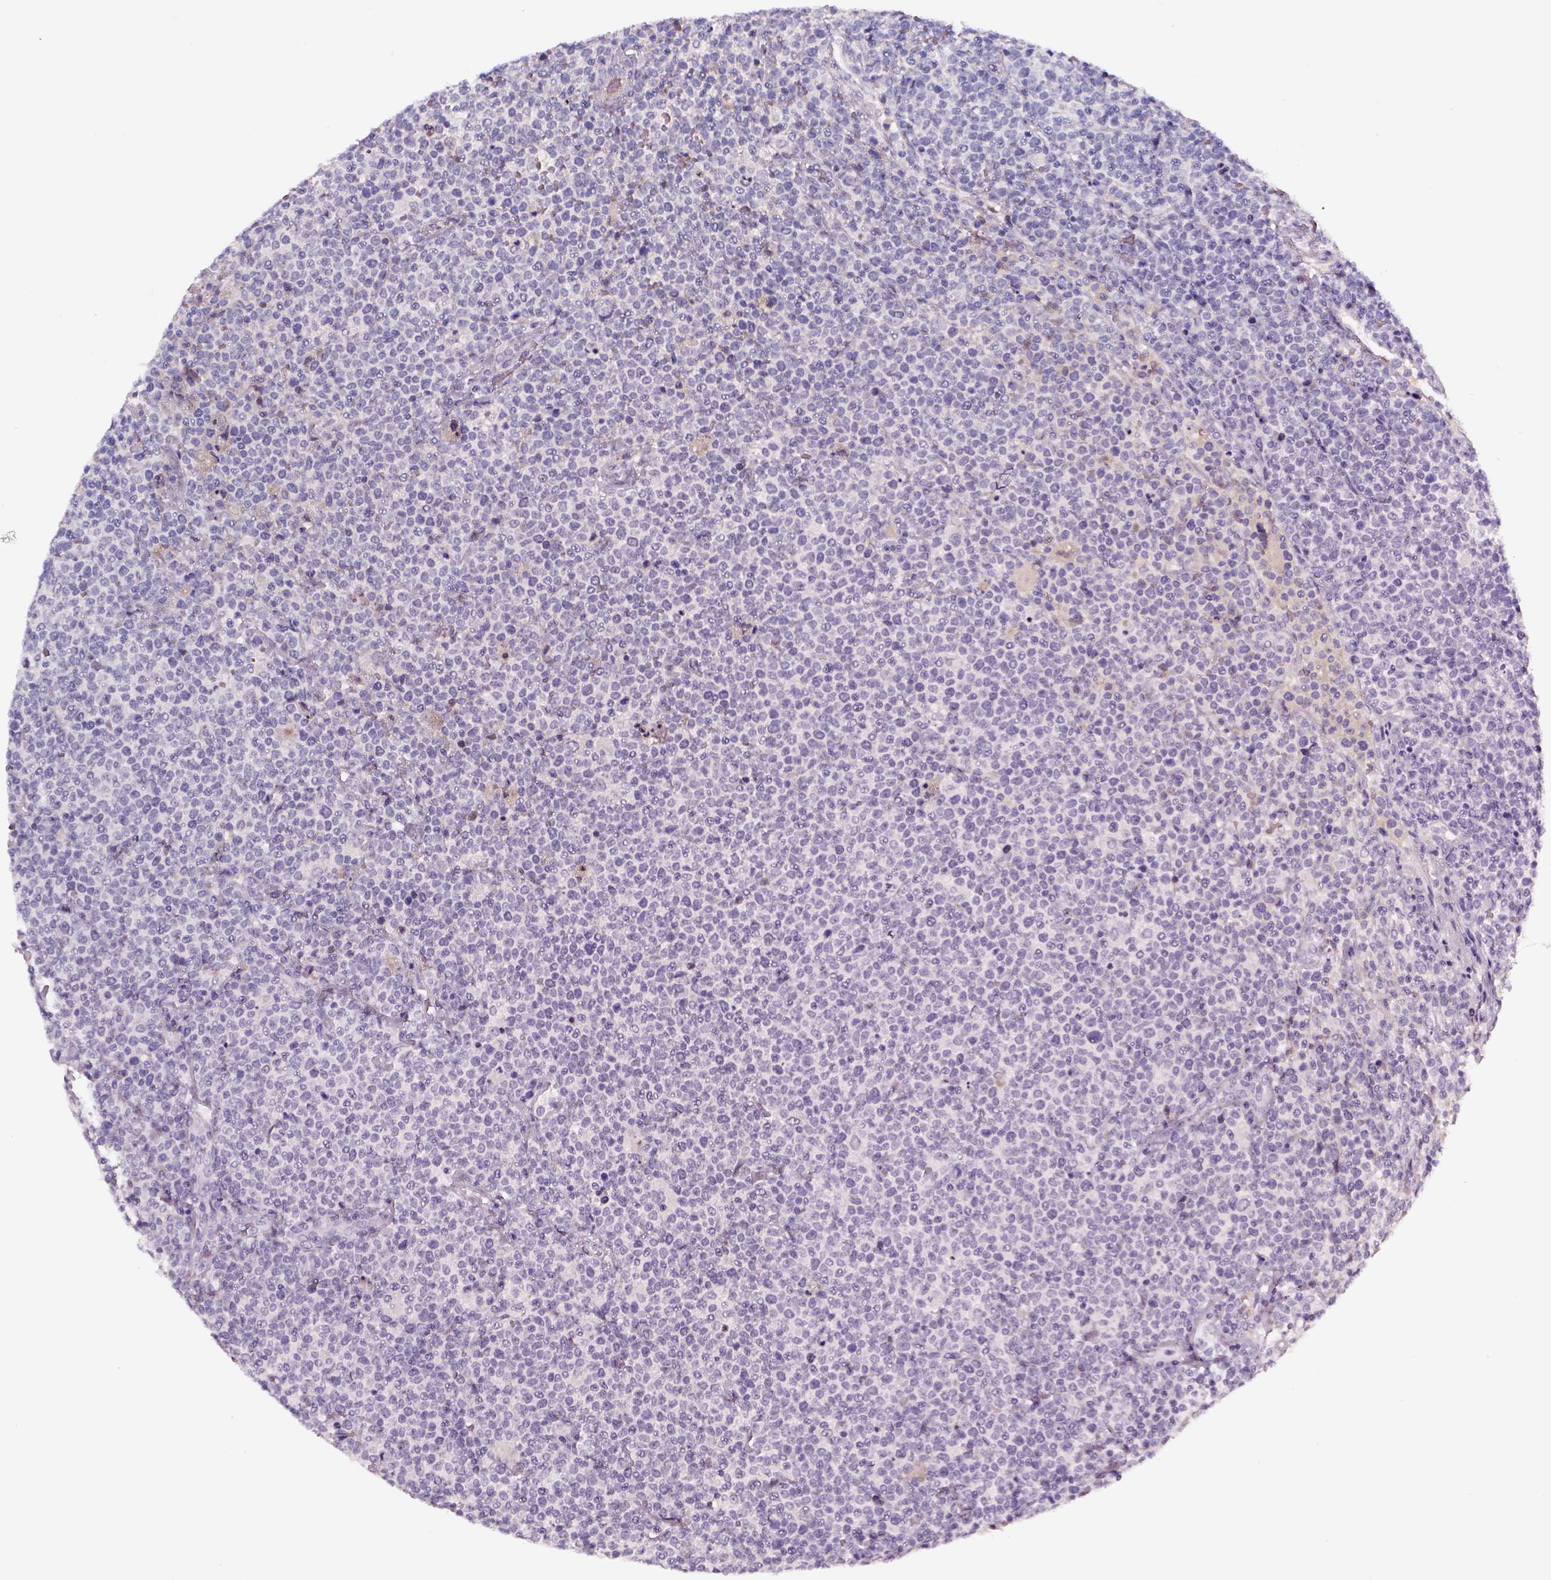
{"staining": {"intensity": "negative", "quantity": "none", "location": "none"}, "tissue": "lymphoma", "cell_type": "Tumor cells", "image_type": "cancer", "snomed": [{"axis": "morphology", "description": "Malignant lymphoma, non-Hodgkin's type, High grade"}, {"axis": "topography", "description": "Lymph node"}], "caption": "High magnification brightfield microscopy of malignant lymphoma, non-Hodgkin's type (high-grade) stained with DAB (3,3'-diaminobenzidine) (brown) and counterstained with hematoxylin (blue): tumor cells show no significant positivity.", "gene": "SMIM17", "patient": {"sex": "male", "age": 61}}